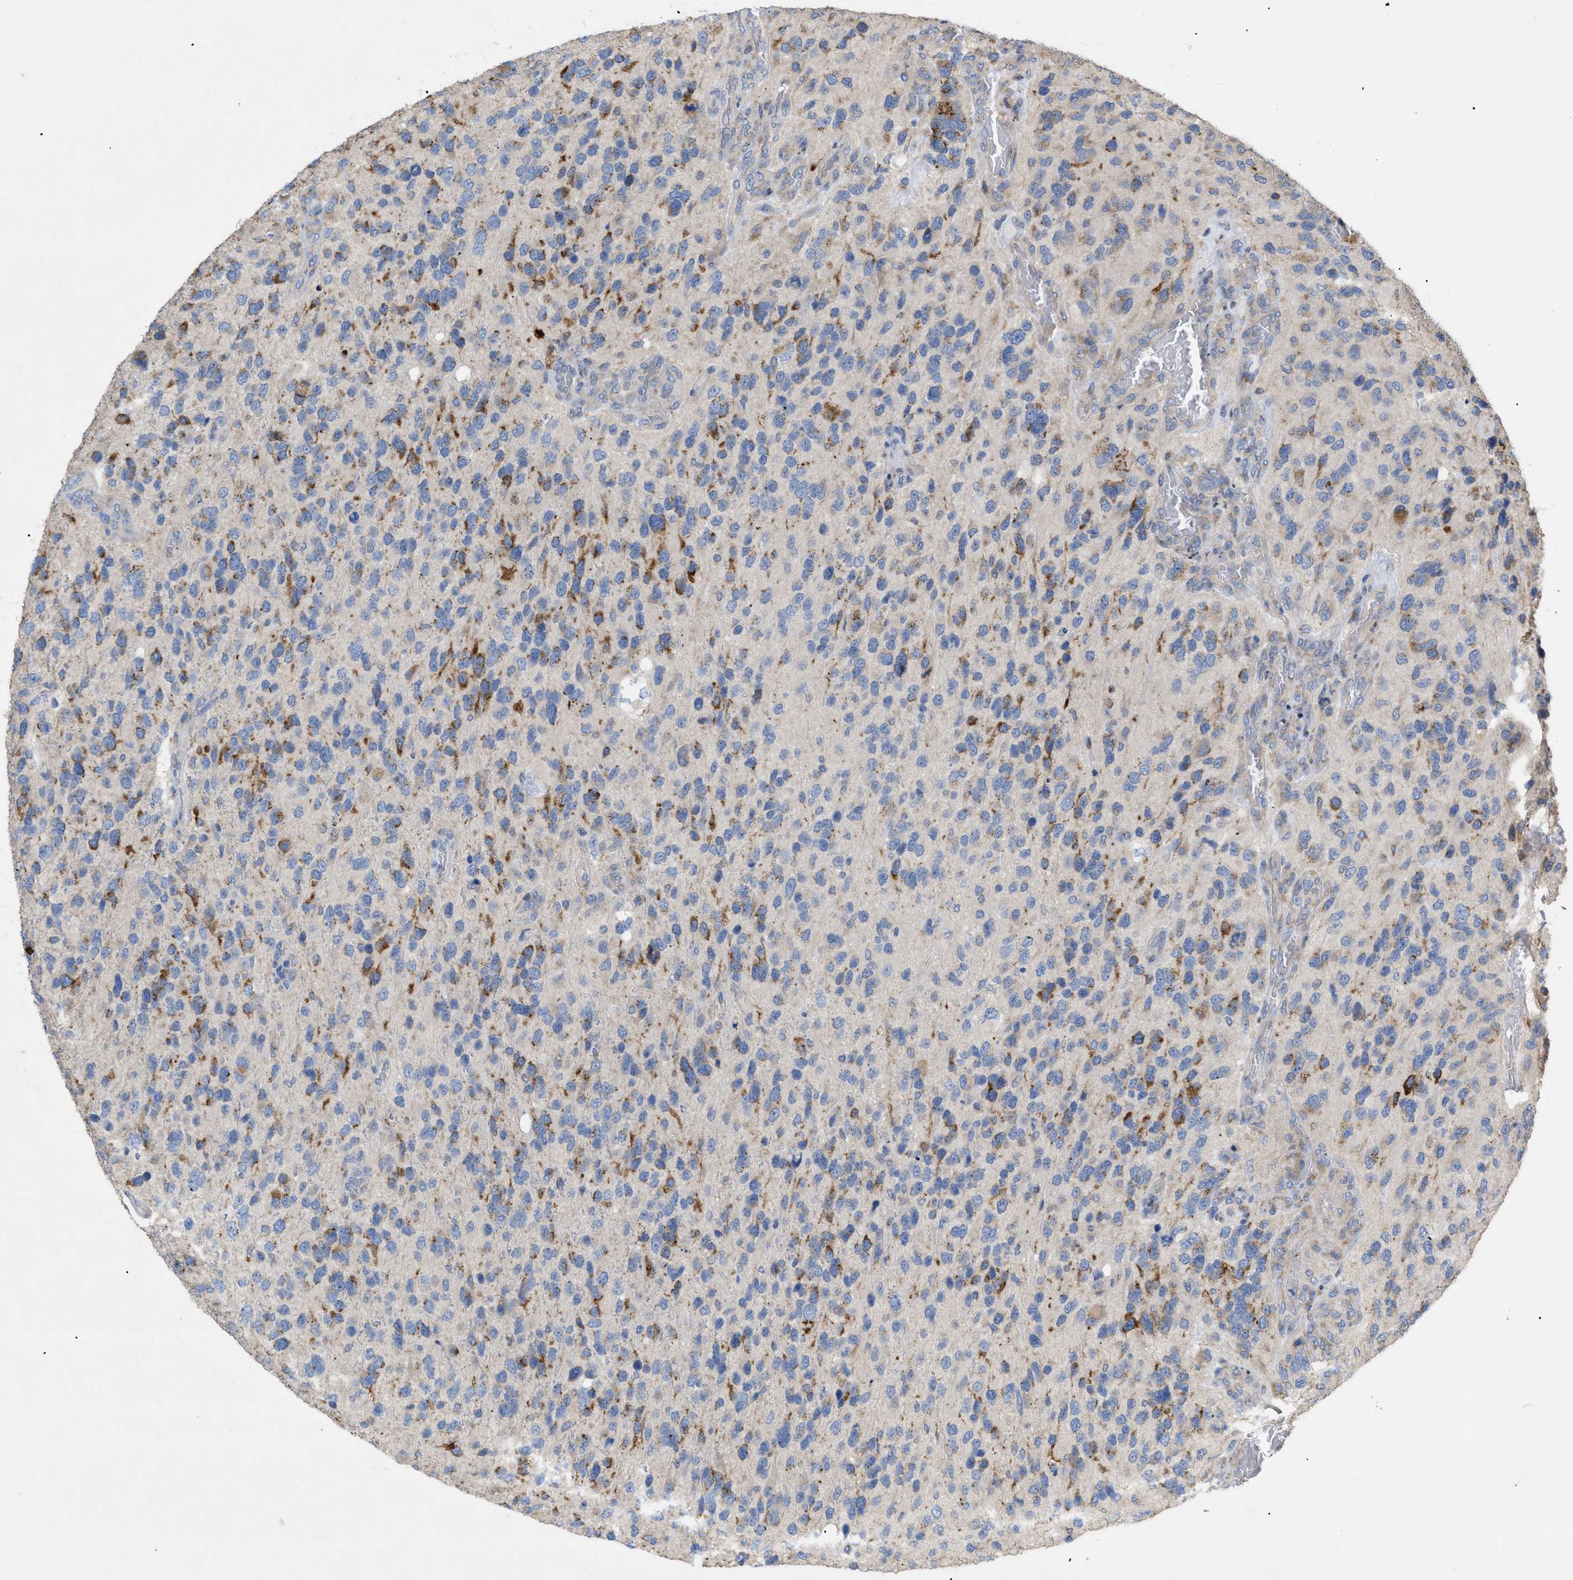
{"staining": {"intensity": "strong", "quantity": "25%-75%", "location": "cytoplasmic/membranous"}, "tissue": "glioma", "cell_type": "Tumor cells", "image_type": "cancer", "snomed": [{"axis": "morphology", "description": "Glioma, malignant, High grade"}, {"axis": "topography", "description": "Brain"}], "caption": "DAB (3,3'-diaminobenzidine) immunohistochemical staining of glioma reveals strong cytoplasmic/membranous protein expression in approximately 25%-75% of tumor cells.", "gene": "SLC50A1", "patient": {"sex": "female", "age": 58}}